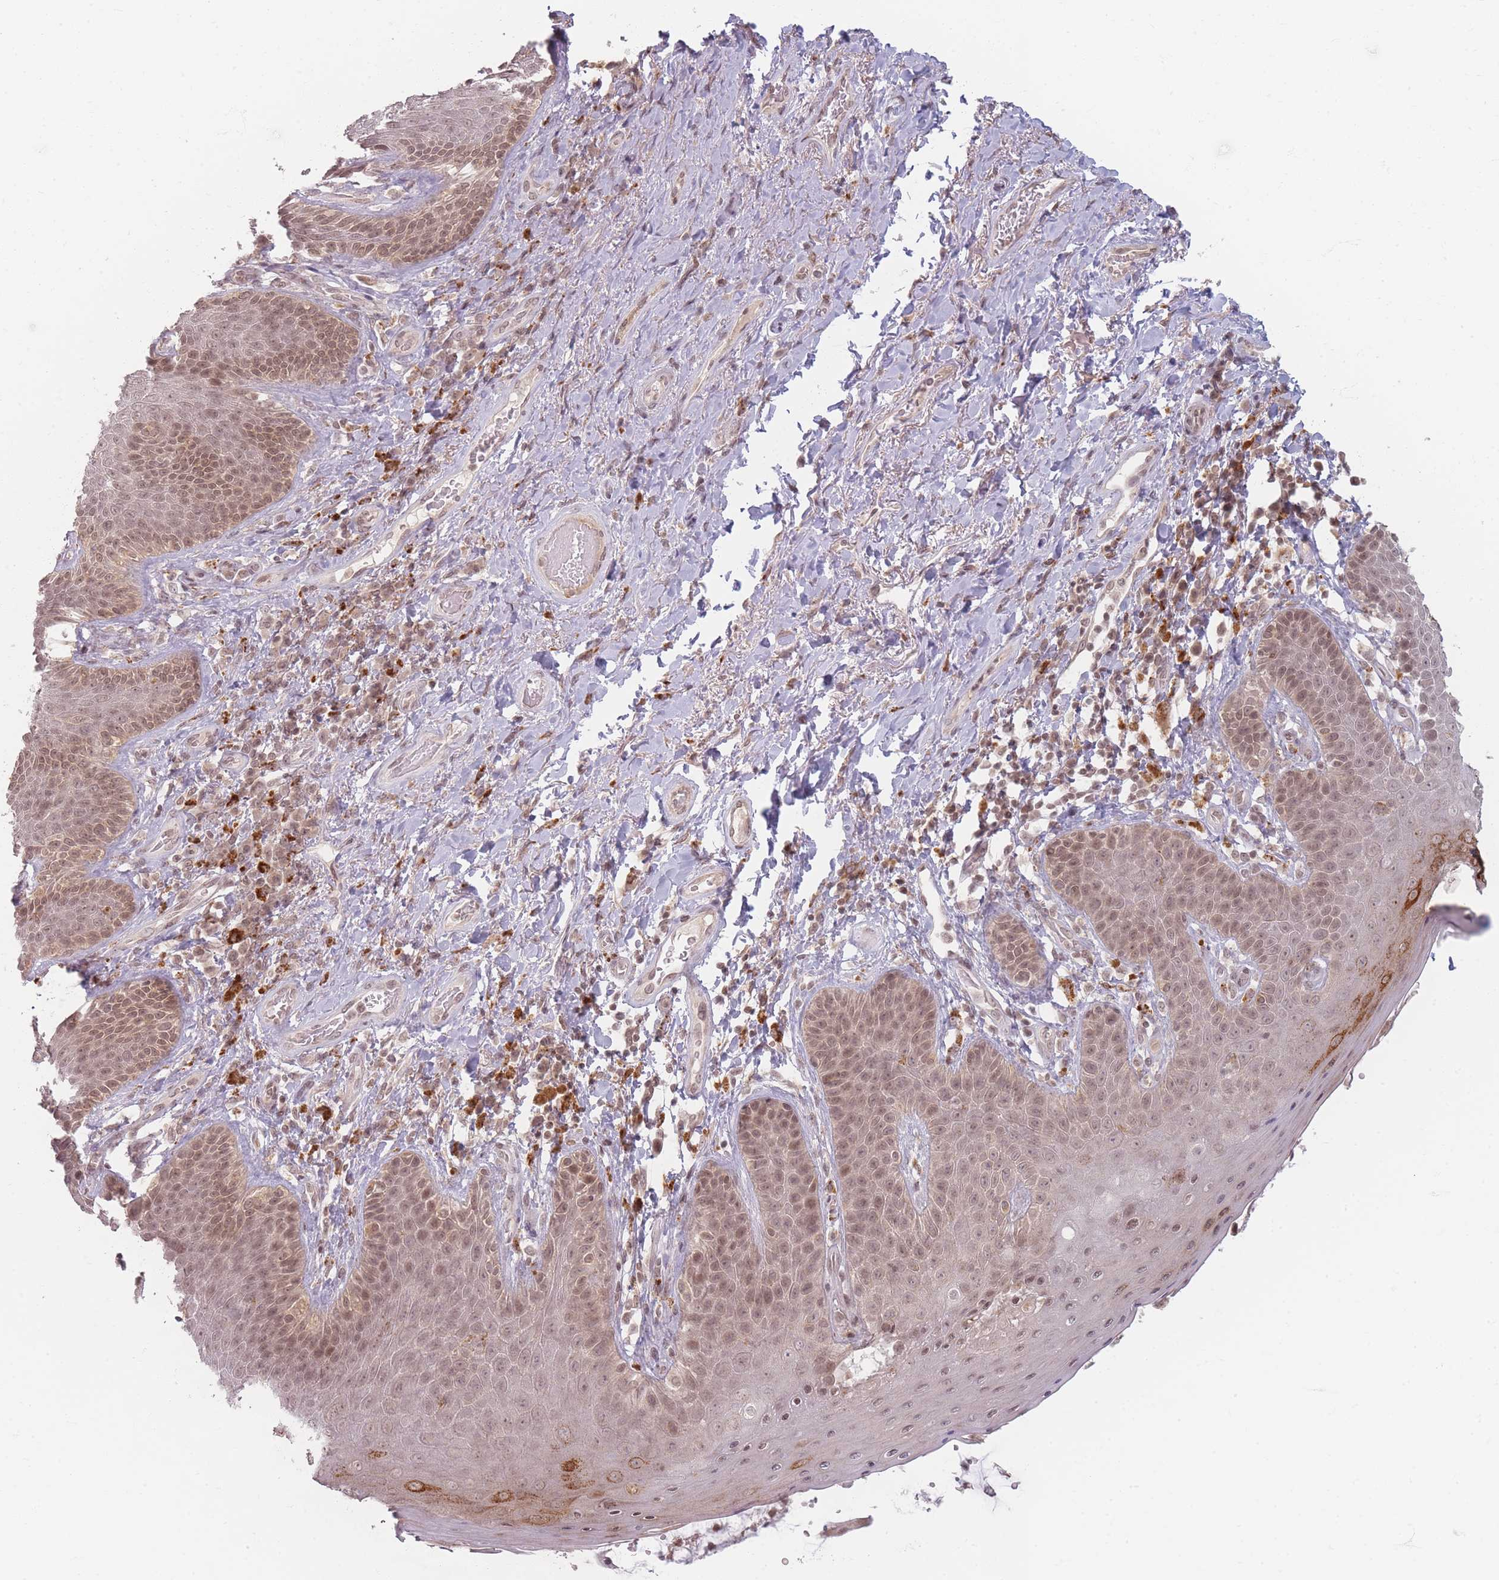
{"staining": {"intensity": "weak", "quantity": ">75%", "location": "nuclear"}, "tissue": "skin", "cell_type": "Epidermal cells", "image_type": "normal", "snomed": [{"axis": "morphology", "description": "Normal tissue, NOS"}, {"axis": "topography", "description": "Anal"}], "caption": "DAB immunohistochemical staining of benign skin exhibits weak nuclear protein staining in about >75% of epidermal cells. The protein is shown in brown color, while the nuclei are stained blue.", "gene": "SPATA45", "patient": {"sex": "female", "age": 89}}